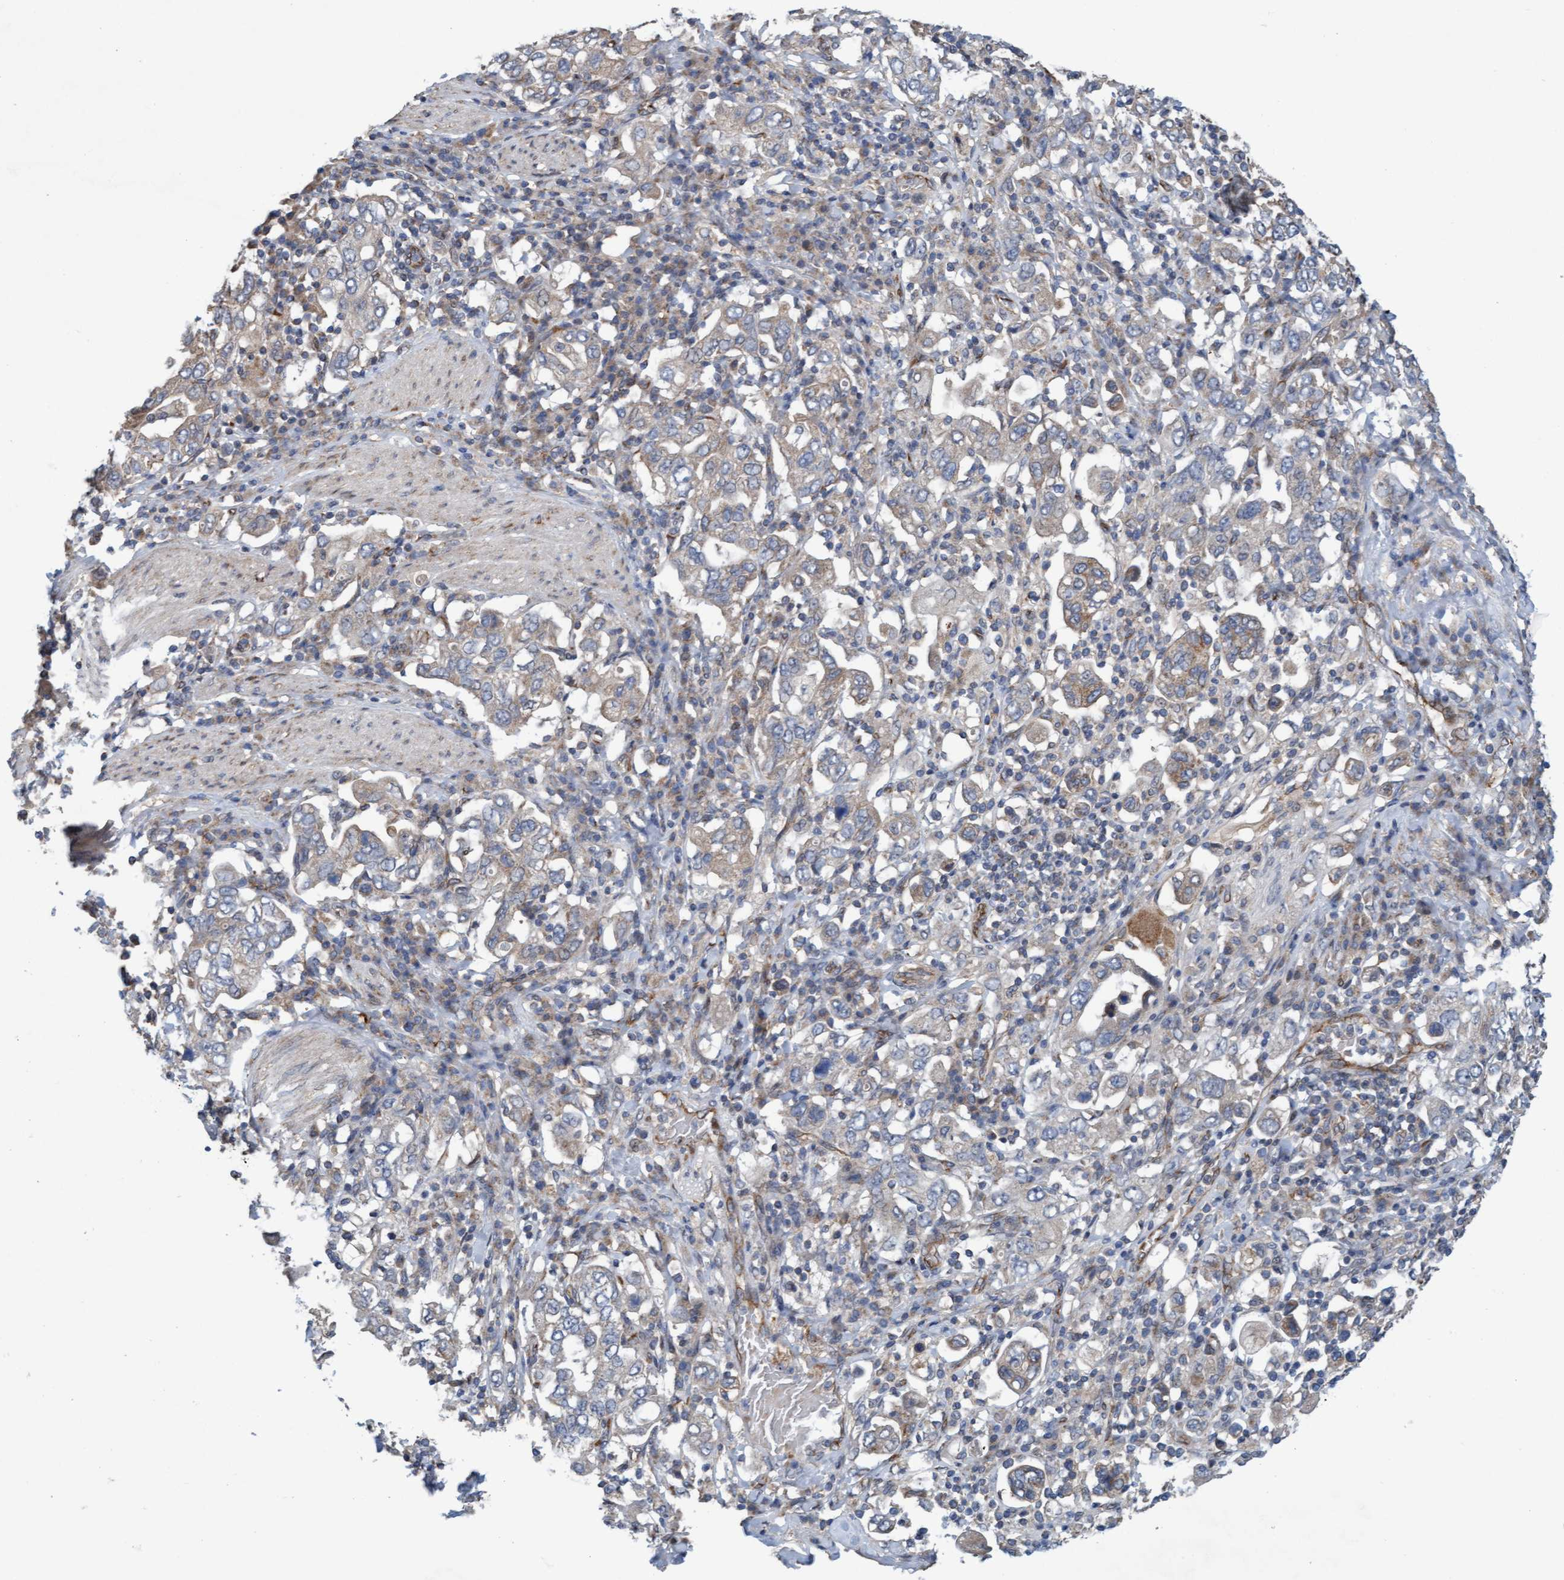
{"staining": {"intensity": "weak", "quantity": "25%-75%", "location": "cytoplasmic/membranous"}, "tissue": "stomach cancer", "cell_type": "Tumor cells", "image_type": "cancer", "snomed": [{"axis": "morphology", "description": "Adenocarcinoma, NOS"}, {"axis": "topography", "description": "Stomach, upper"}], "caption": "Weak cytoplasmic/membranous expression is present in about 25%-75% of tumor cells in stomach cancer (adenocarcinoma). (DAB (3,3'-diaminobenzidine) IHC, brown staining for protein, blue staining for nuclei).", "gene": "ZNF566", "patient": {"sex": "male", "age": 62}}